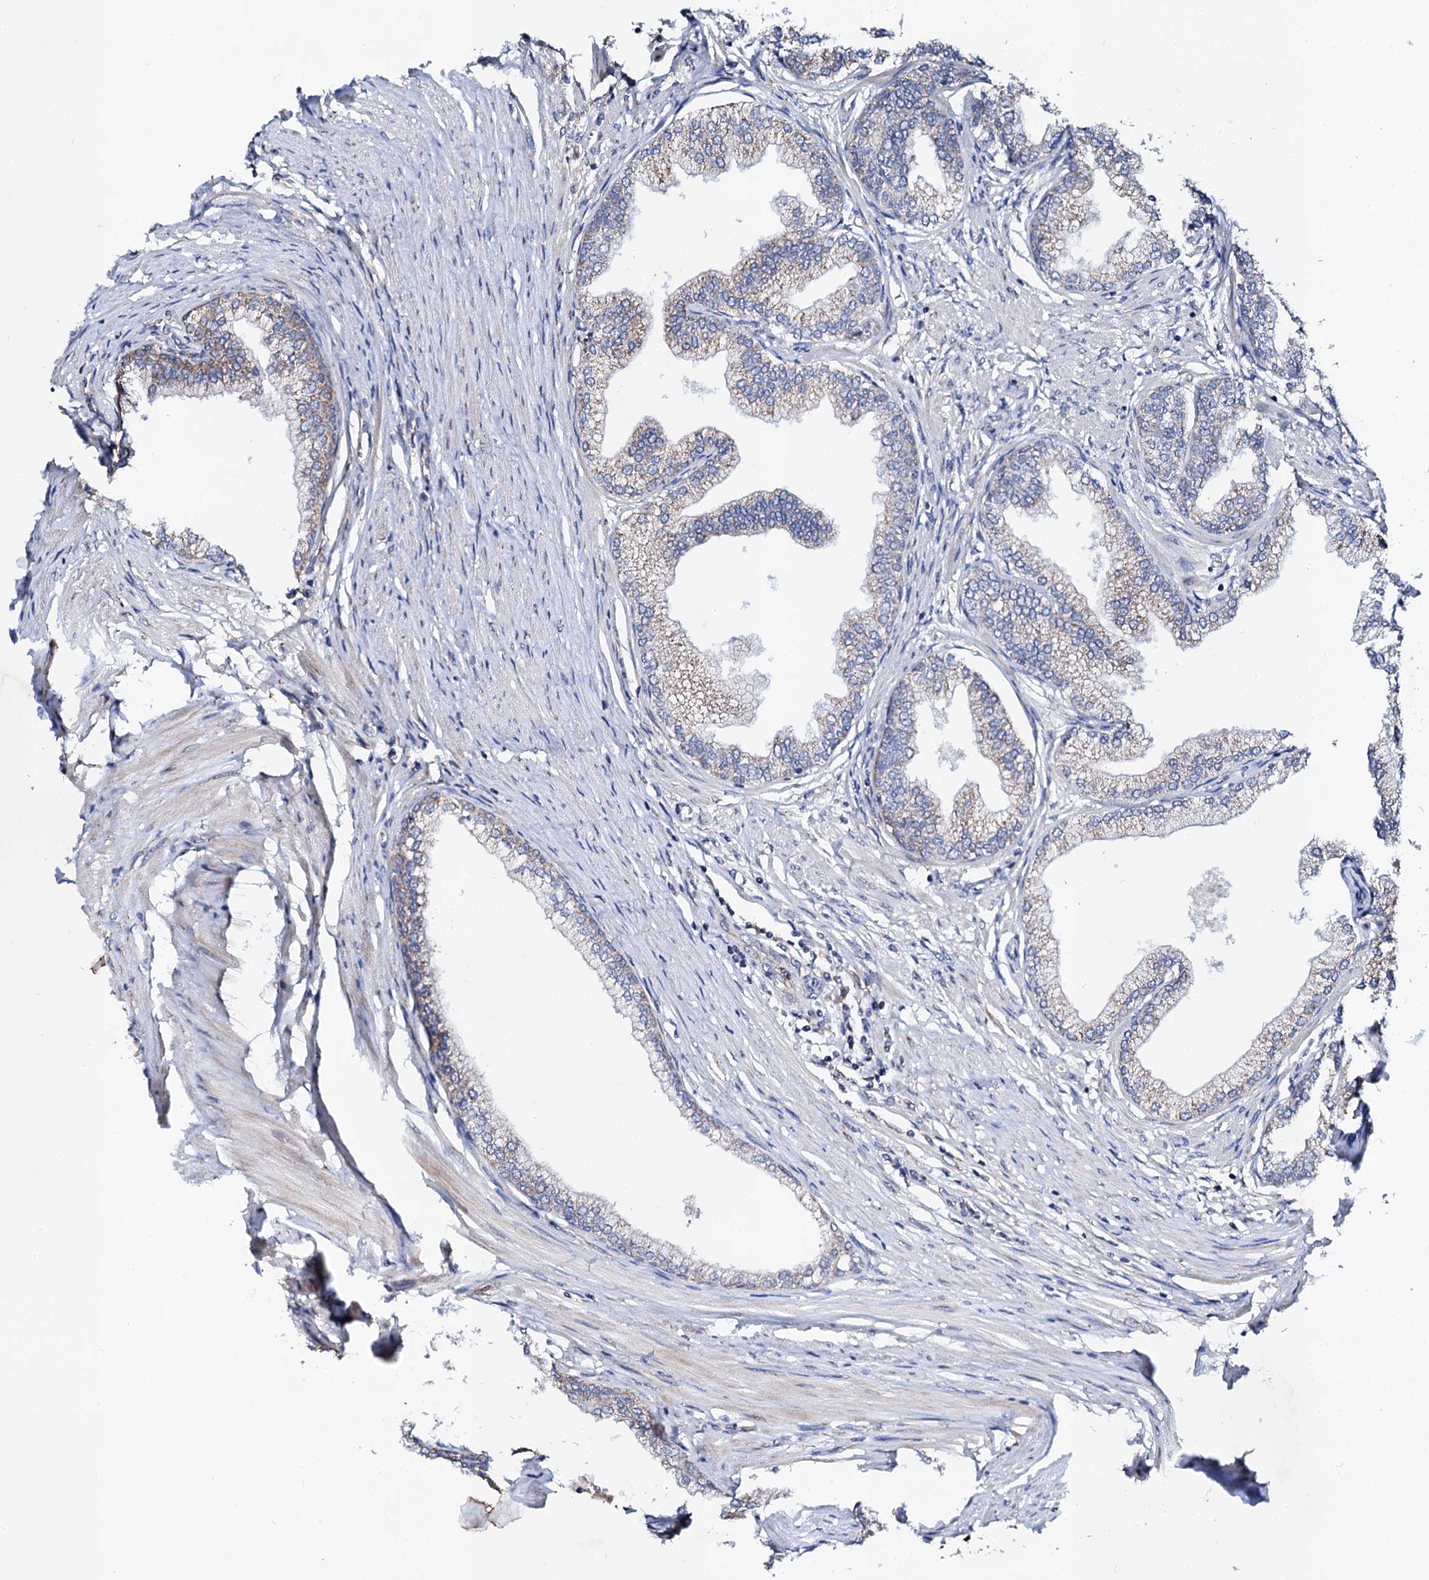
{"staining": {"intensity": "weak", "quantity": "25%-75%", "location": "cytoplasmic/membranous"}, "tissue": "prostate", "cell_type": "Glandular cells", "image_type": "normal", "snomed": [{"axis": "morphology", "description": "Normal tissue, NOS"}, {"axis": "morphology", "description": "Urothelial carcinoma, Low grade"}, {"axis": "topography", "description": "Urinary bladder"}, {"axis": "topography", "description": "Prostate"}], "caption": "Prostate was stained to show a protein in brown. There is low levels of weak cytoplasmic/membranous staining in approximately 25%-75% of glandular cells. The staining was performed using DAB, with brown indicating positive protein expression. Nuclei are stained blue with hematoxylin.", "gene": "UBE3C", "patient": {"sex": "male", "age": 60}}